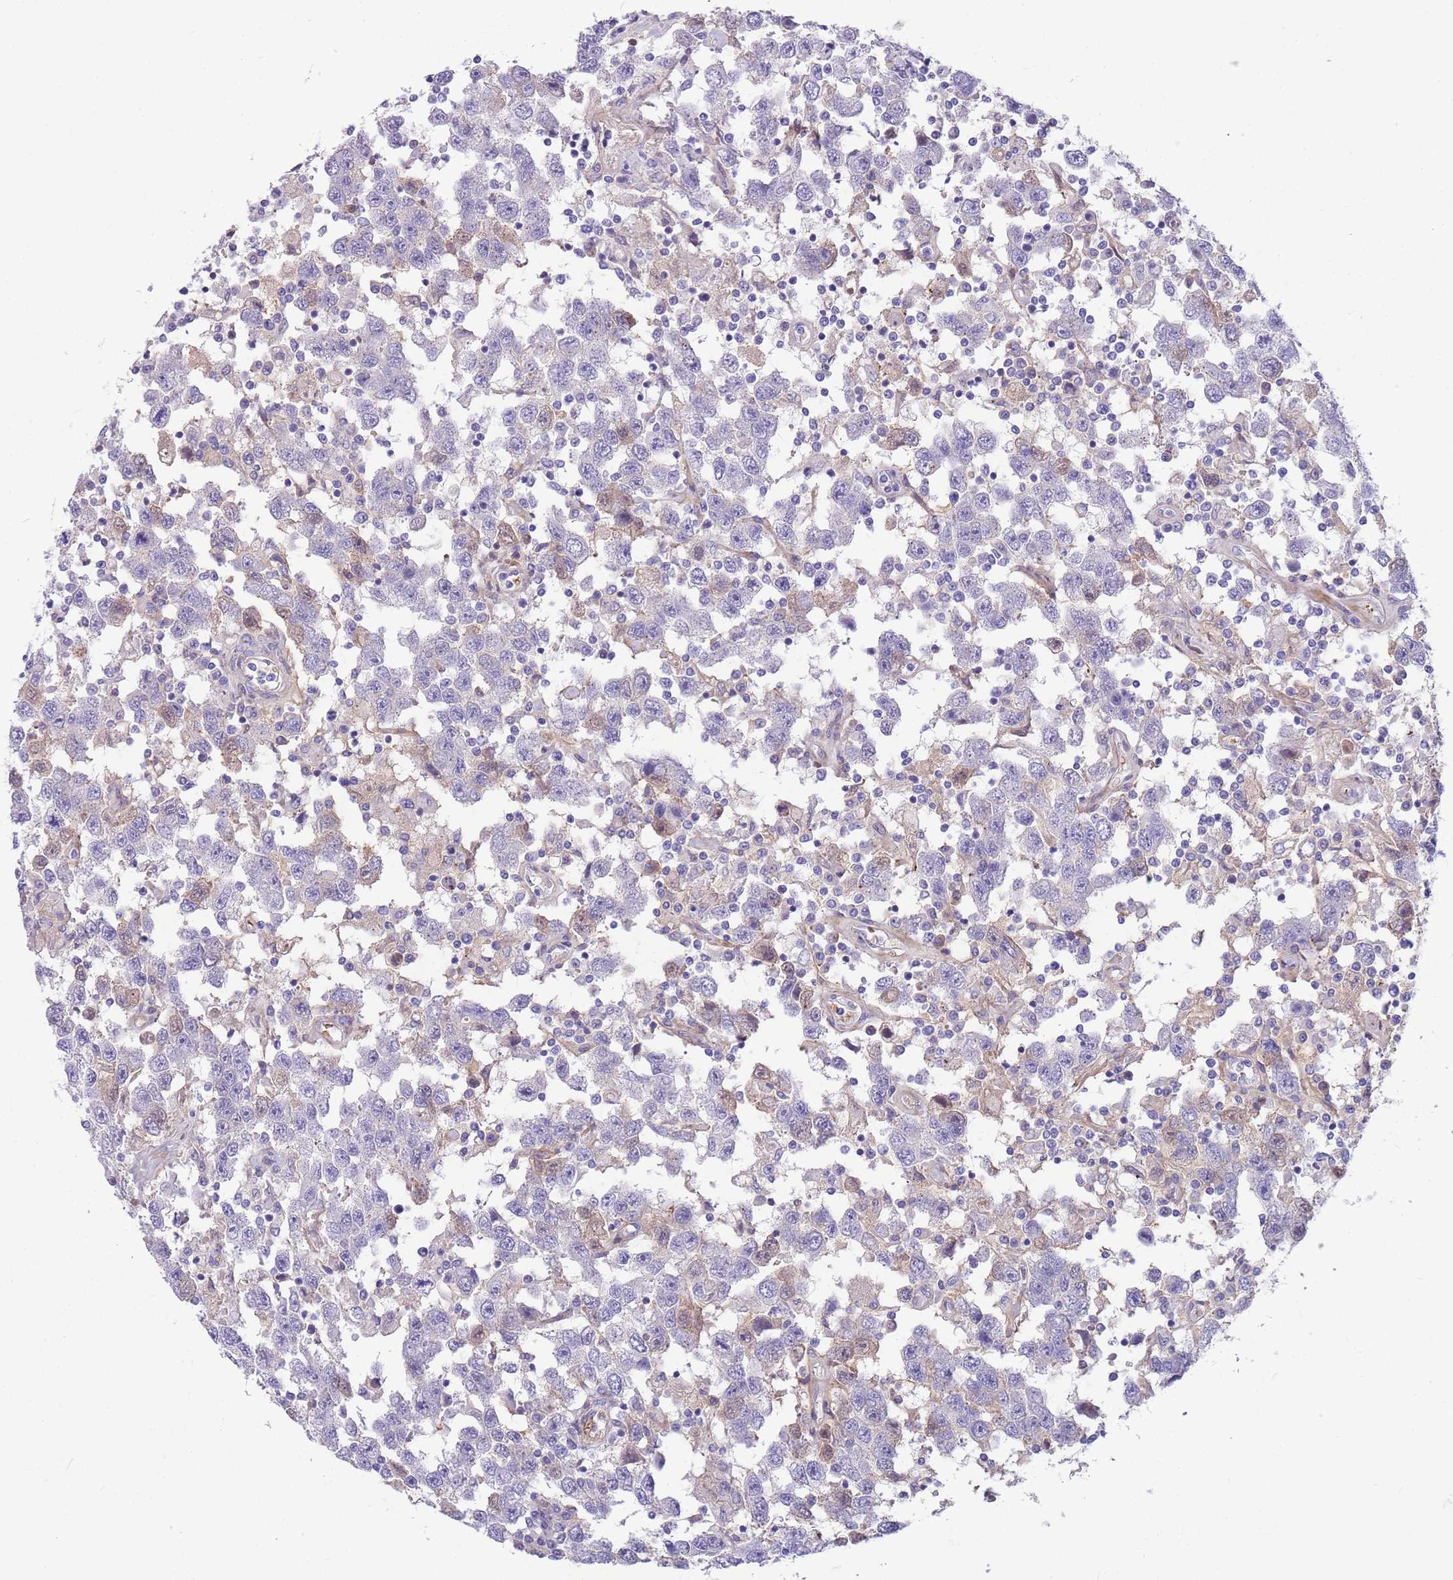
{"staining": {"intensity": "negative", "quantity": "none", "location": "none"}, "tissue": "testis cancer", "cell_type": "Tumor cells", "image_type": "cancer", "snomed": [{"axis": "morphology", "description": "Seminoma, NOS"}, {"axis": "topography", "description": "Testis"}], "caption": "Protein analysis of testis seminoma shows no significant positivity in tumor cells.", "gene": "LEPROTL1", "patient": {"sex": "male", "age": 41}}